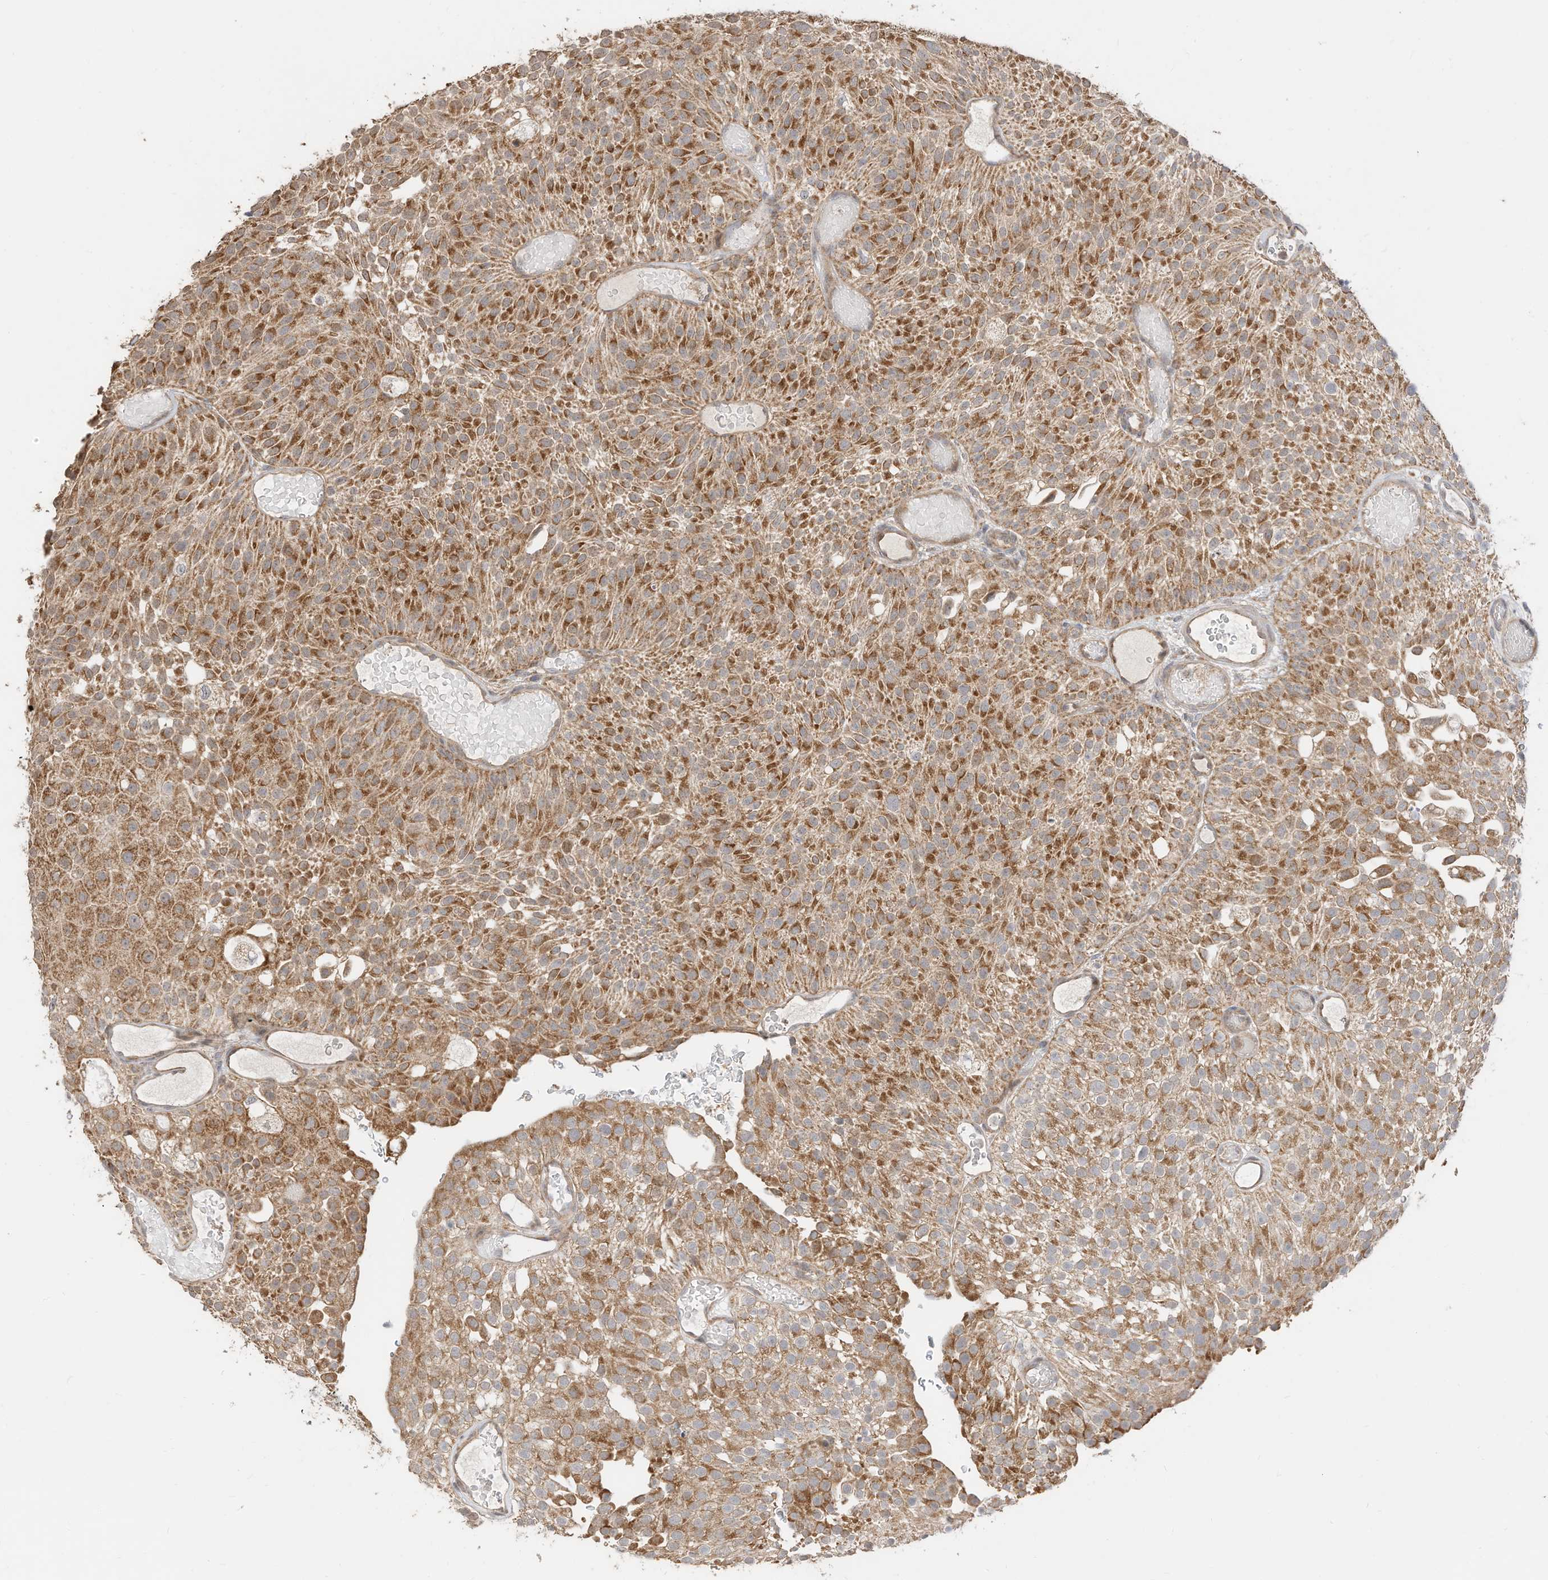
{"staining": {"intensity": "moderate", "quantity": ">75%", "location": "cytoplasmic/membranous"}, "tissue": "urothelial cancer", "cell_type": "Tumor cells", "image_type": "cancer", "snomed": [{"axis": "morphology", "description": "Urothelial carcinoma, Low grade"}, {"axis": "topography", "description": "Urinary bladder"}], "caption": "A brown stain highlights moderate cytoplasmic/membranous staining of a protein in urothelial cancer tumor cells.", "gene": "CAGE1", "patient": {"sex": "male", "age": 78}}